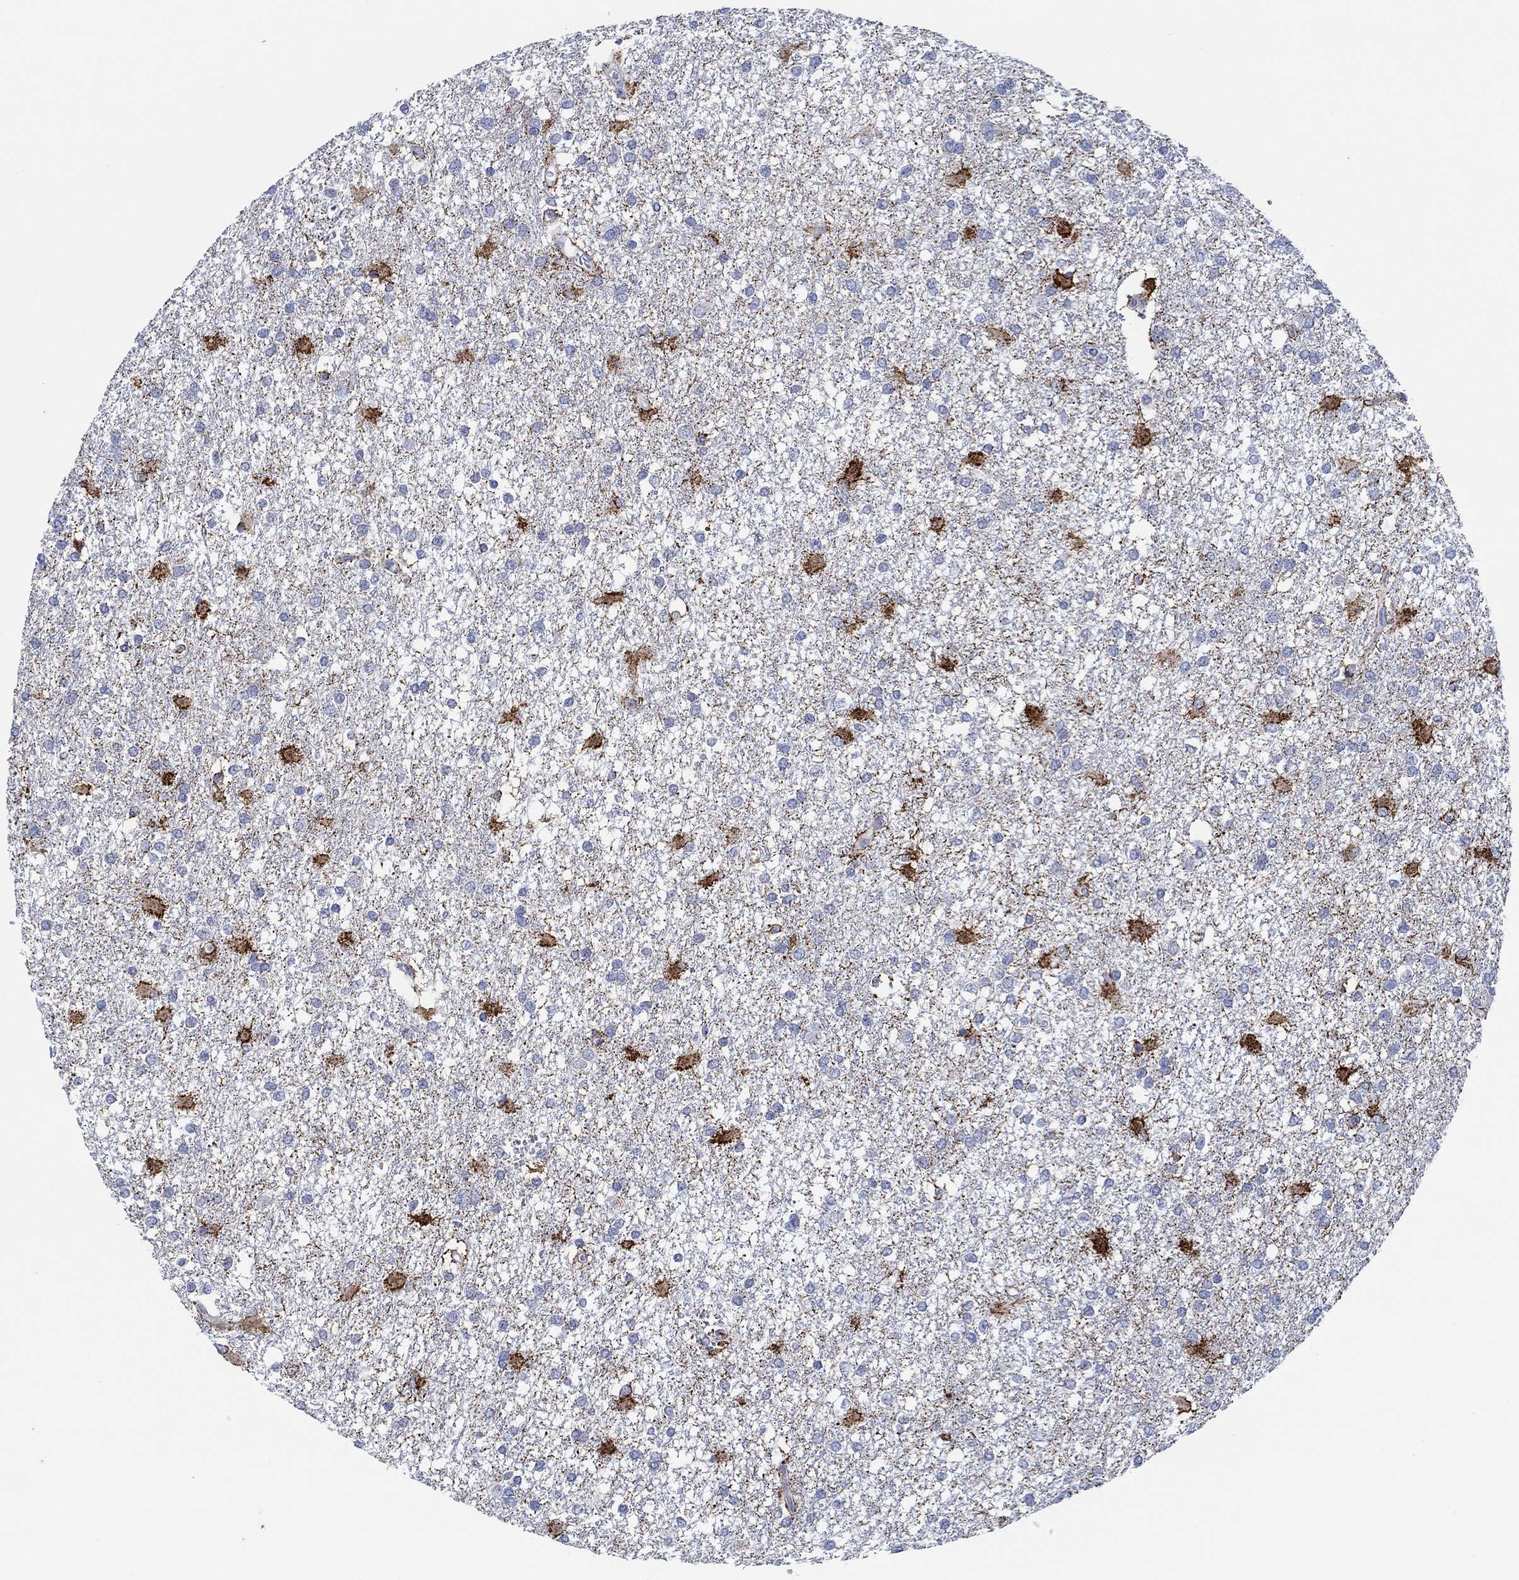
{"staining": {"intensity": "strong", "quantity": "<25%", "location": "cytoplasmic/membranous"}, "tissue": "glioma", "cell_type": "Tumor cells", "image_type": "cancer", "snomed": [{"axis": "morphology", "description": "Glioma, malignant, High grade"}, {"axis": "topography", "description": "Cerebral cortex"}], "caption": "High-grade glioma (malignant) stained with a brown dye reveals strong cytoplasmic/membranous positive positivity in approximately <25% of tumor cells.", "gene": "CPM", "patient": {"sex": "male", "age": 79}}